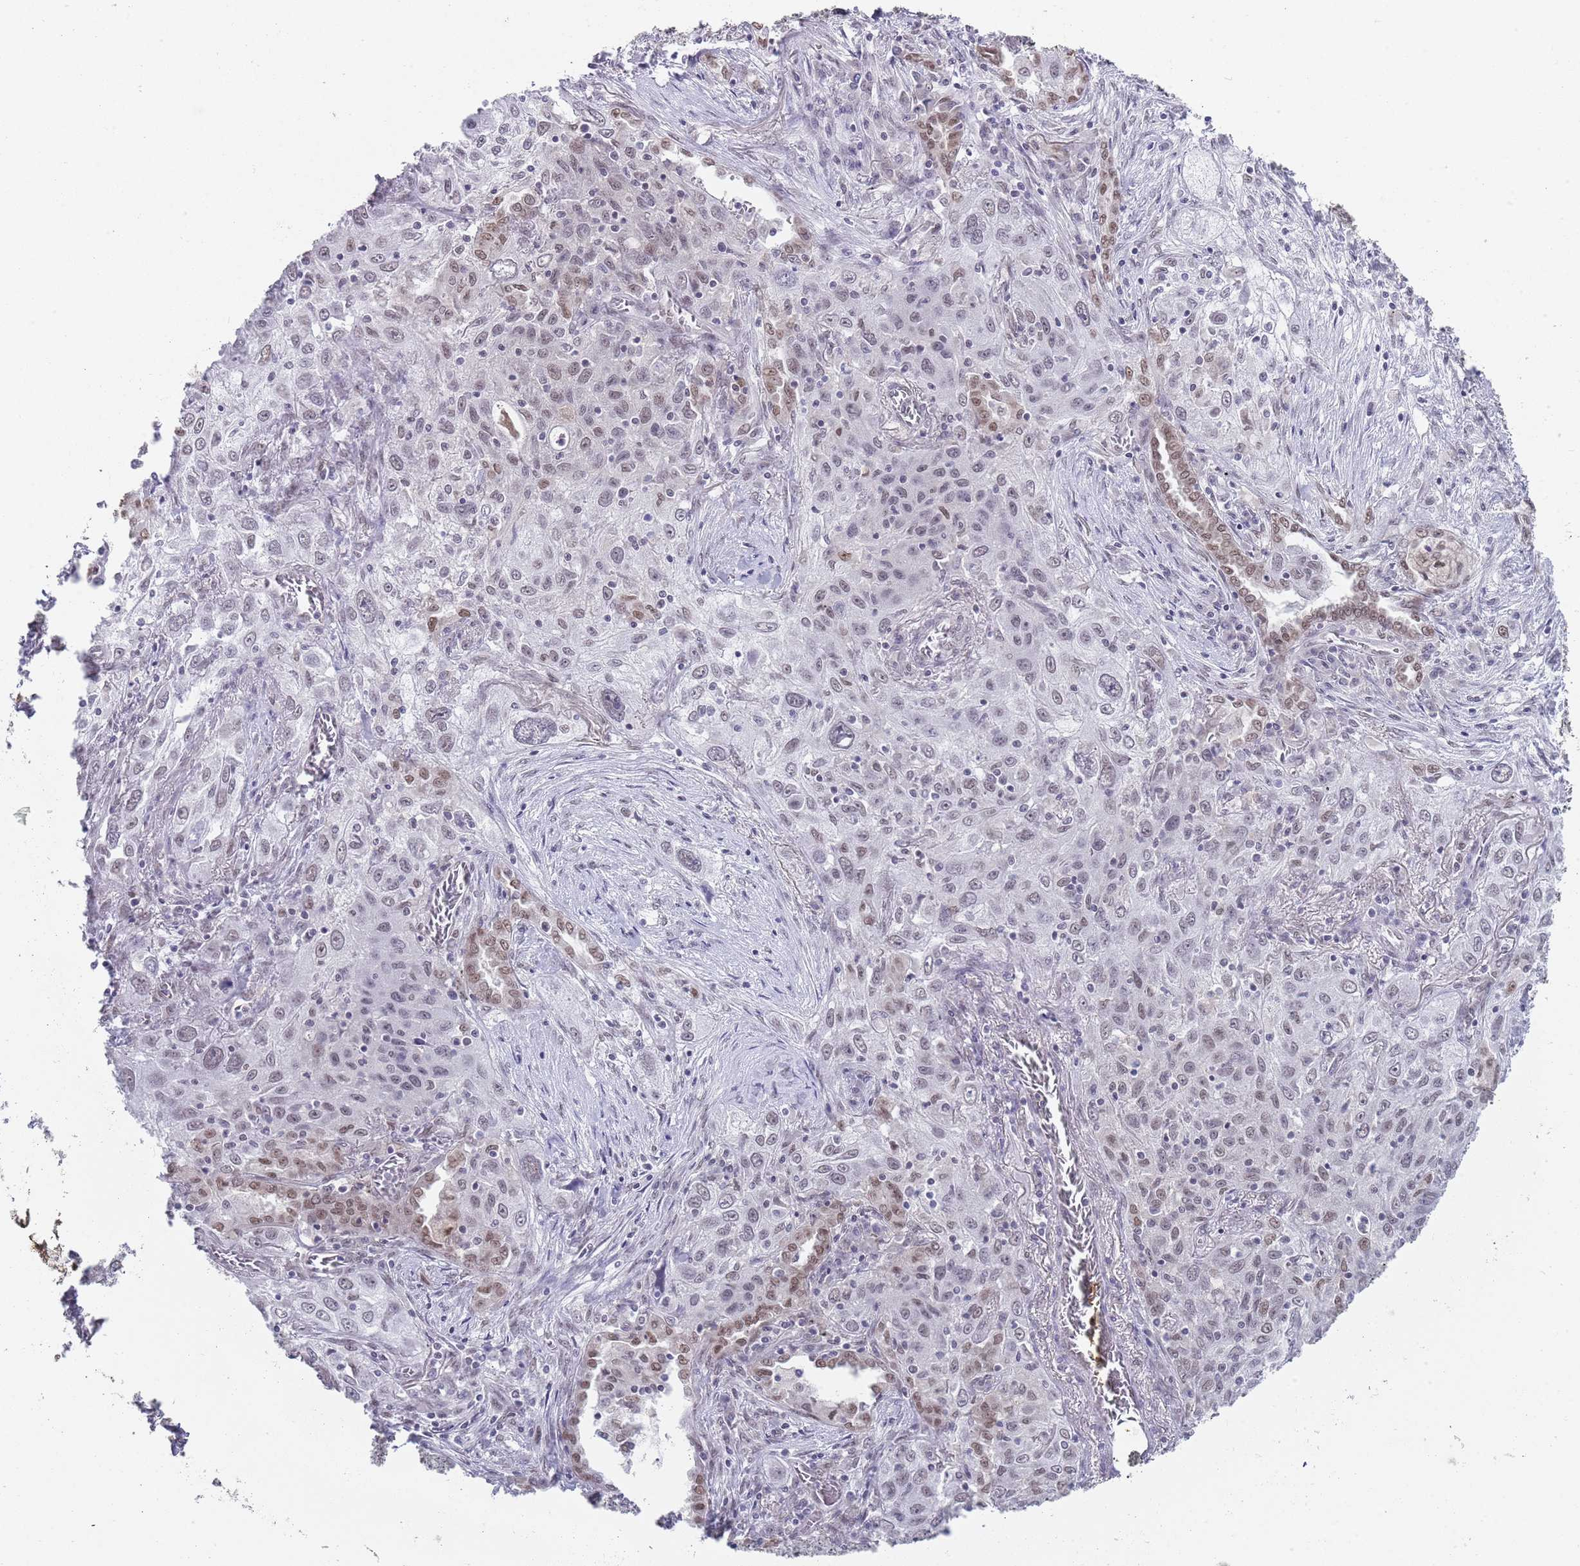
{"staining": {"intensity": "weak", "quantity": "<25%", "location": "nuclear"}, "tissue": "lung cancer", "cell_type": "Tumor cells", "image_type": "cancer", "snomed": [{"axis": "morphology", "description": "Squamous cell carcinoma, NOS"}, {"axis": "topography", "description": "Lung"}], "caption": "This is an IHC histopathology image of lung cancer (squamous cell carcinoma). There is no expression in tumor cells.", "gene": "SEPHS2", "patient": {"sex": "female", "age": 69}}